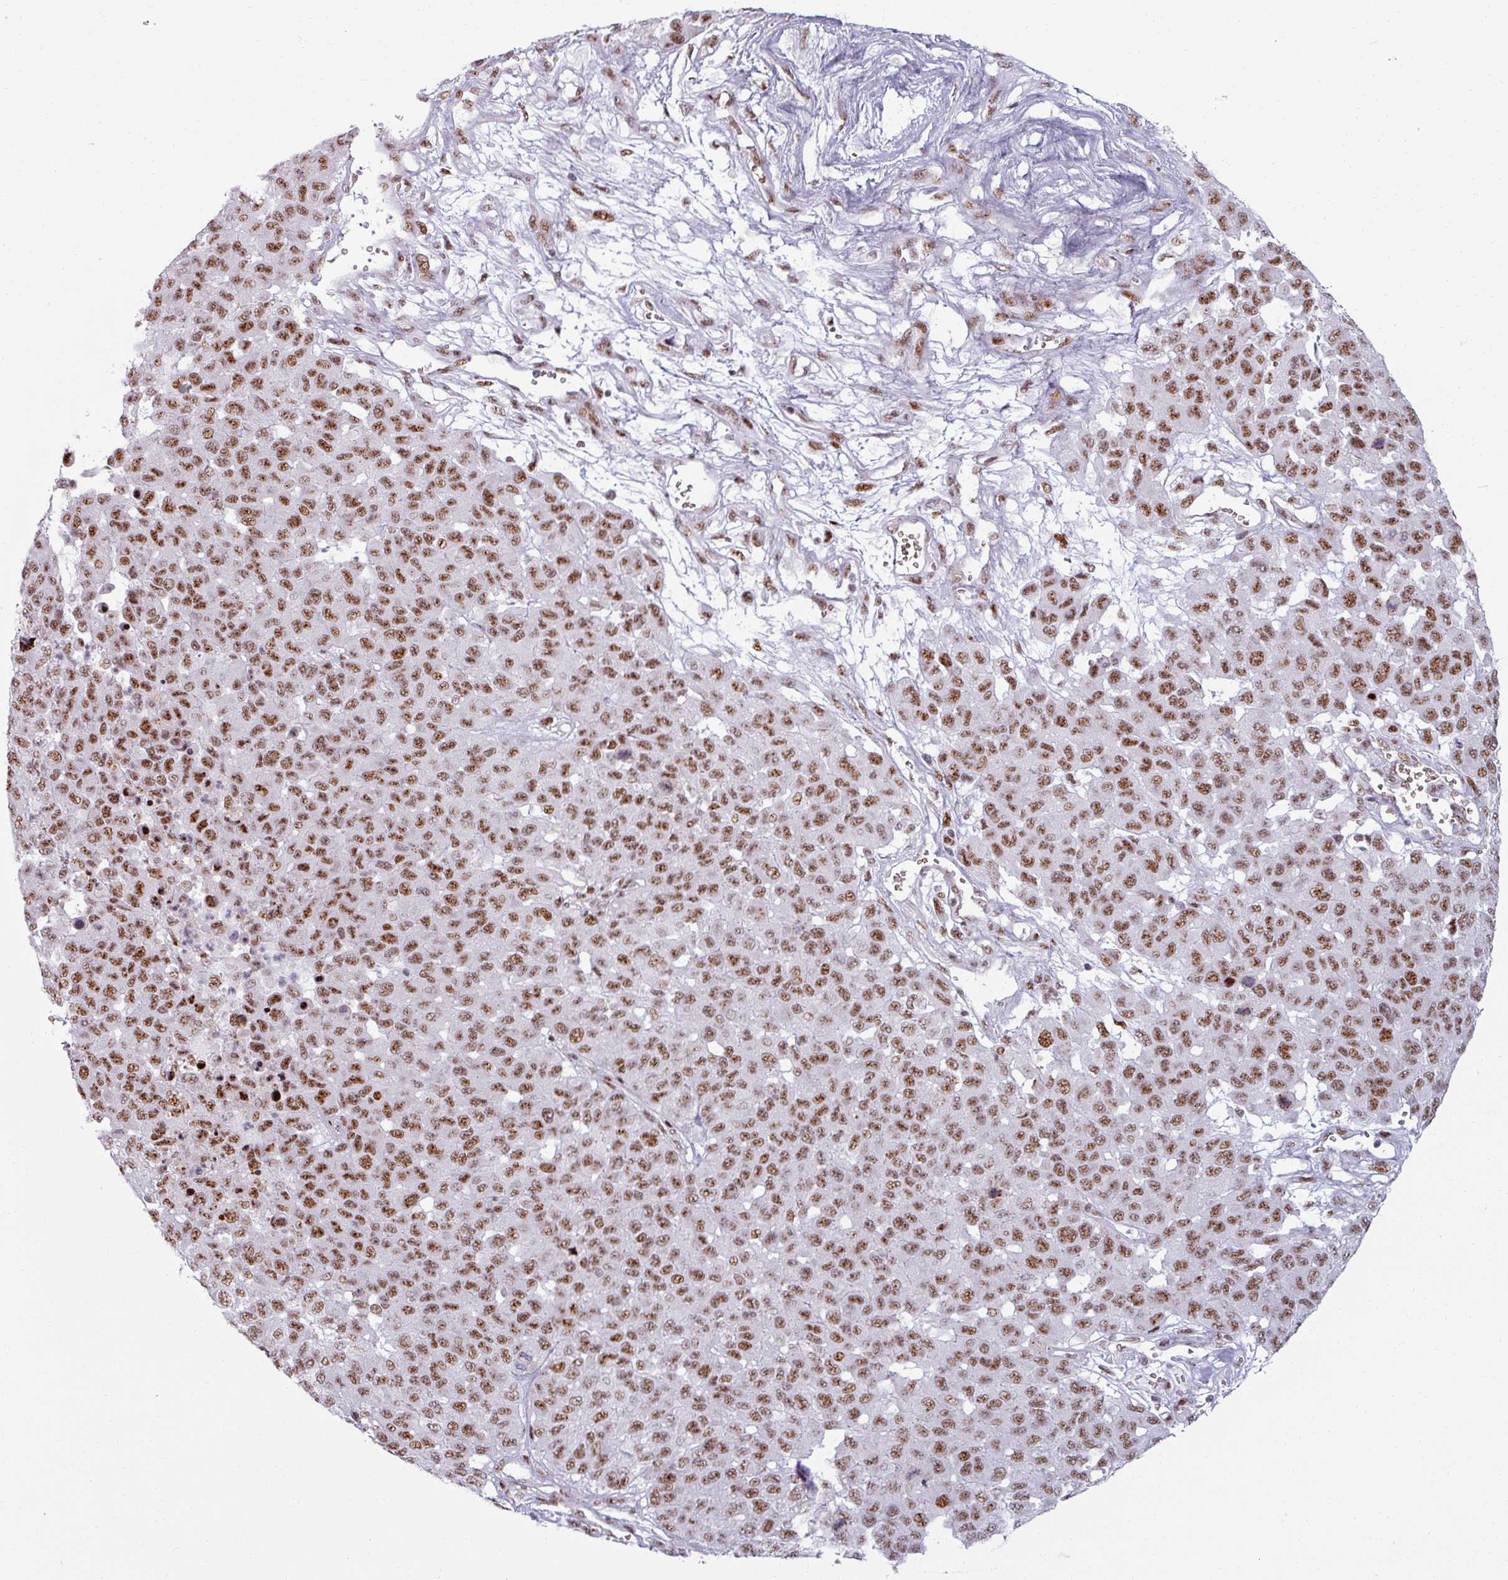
{"staining": {"intensity": "moderate", "quantity": ">75%", "location": "nuclear"}, "tissue": "melanoma", "cell_type": "Tumor cells", "image_type": "cancer", "snomed": [{"axis": "morphology", "description": "Malignant melanoma, NOS"}, {"axis": "topography", "description": "Skin"}], "caption": "Immunohistochemical staining of melanoma reveals medium levels of moderate nuclear staining in about >75% of tumor cells. Using DAB (3,3'-diaminobenzidine) (brown) and hematoxylin (blue) stains, captured at high magnification using brightfield microscopy.", "gene": "NCOR1", "patient": {"sex": "male", "age": 62}}